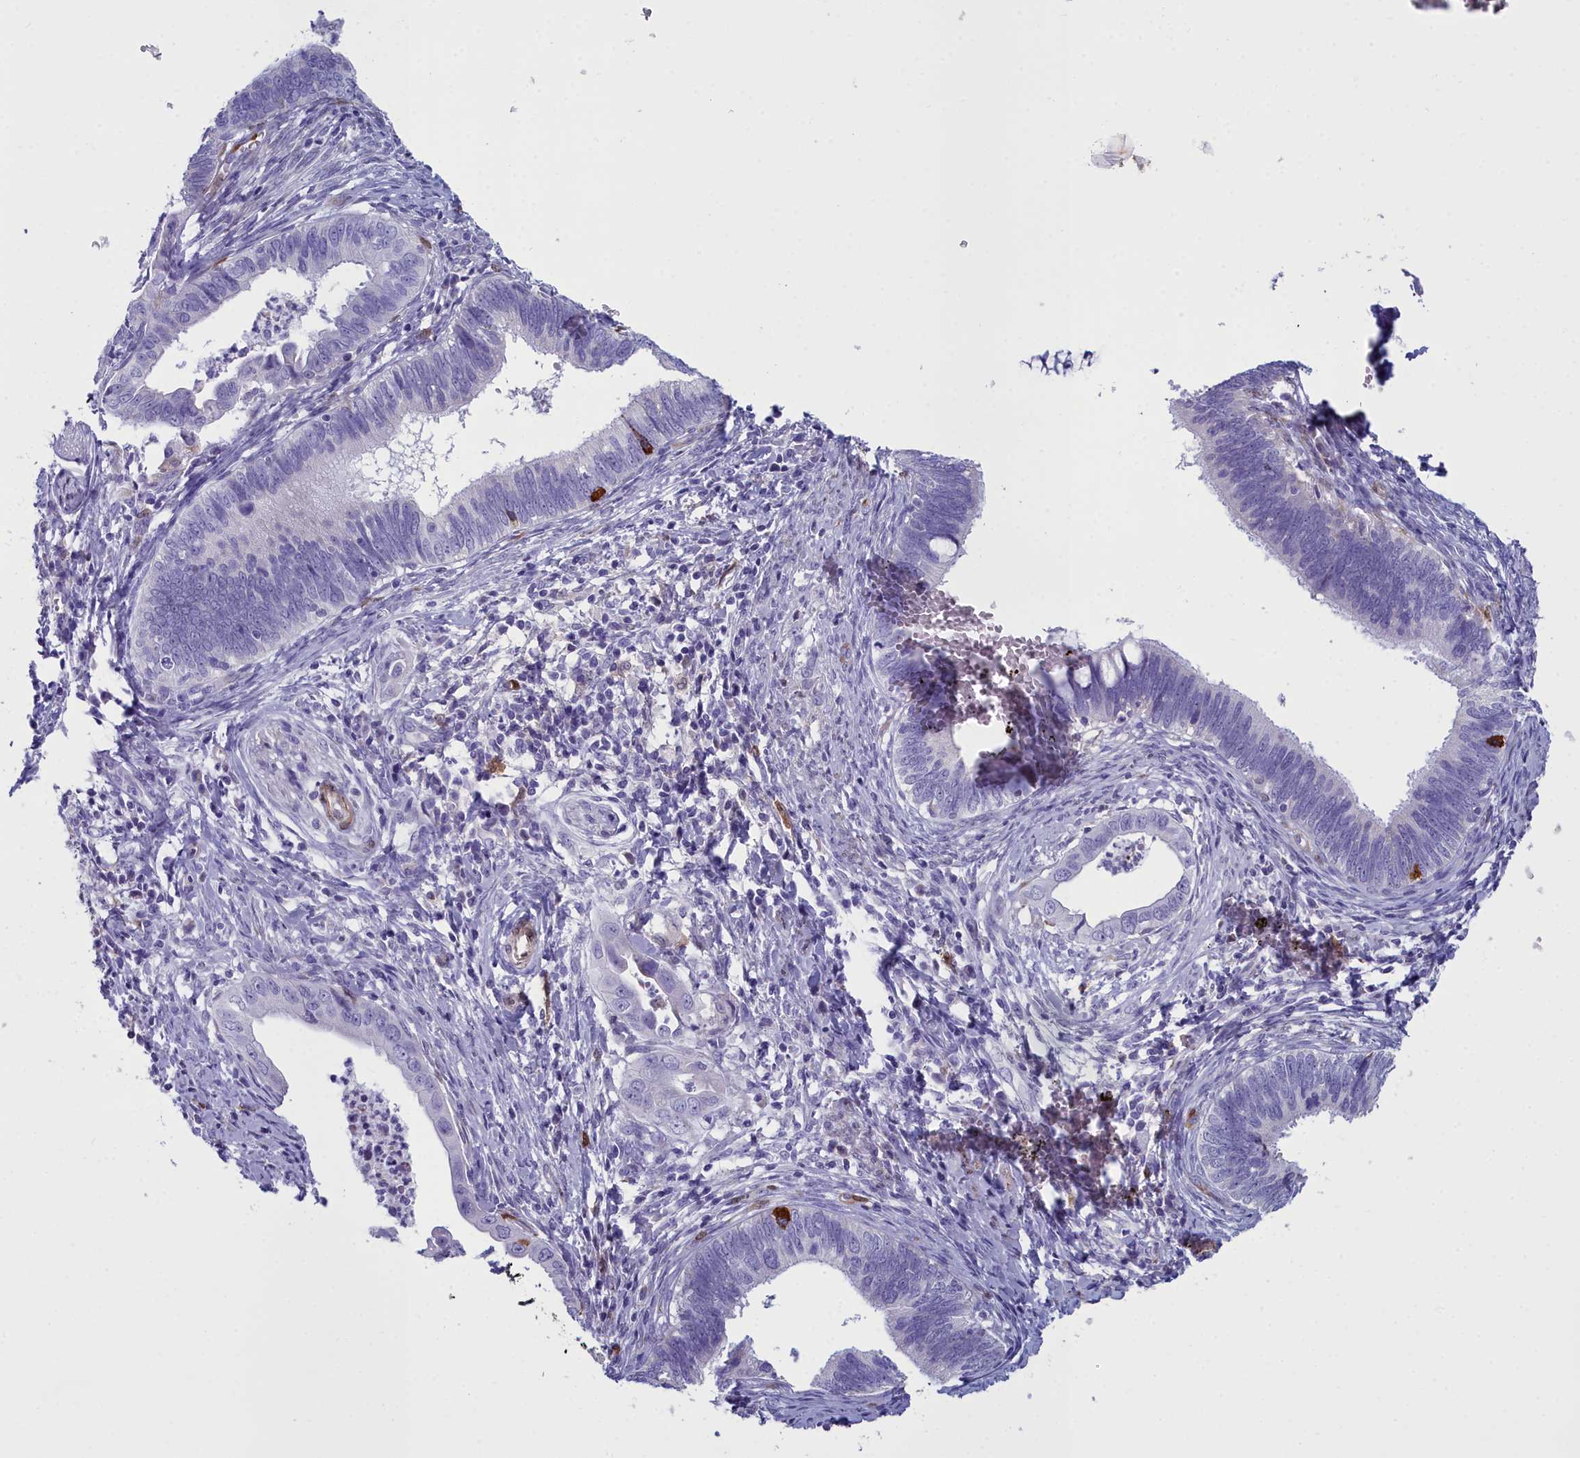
{"staining": {"intensity": "negative", "quantity": "none", "location": "none"}, "tissue": "cervical cancer", "cell_type": "Tumor cells", "image_type": "cancer", "snomed": [{"axis": "morphology", "description": "Adenocarcinoma, NOS"}, {"axis": "topography", "description": "Cervix"}], "caption": "A high-resolution histopathology image shows immunohistochemistry staining of adenocarcinoma (cervical), which exhibits no significant positivity in tumor cells.", "gene": "PPP1R14A", "patient": {"sex": "female", "age": 42}}